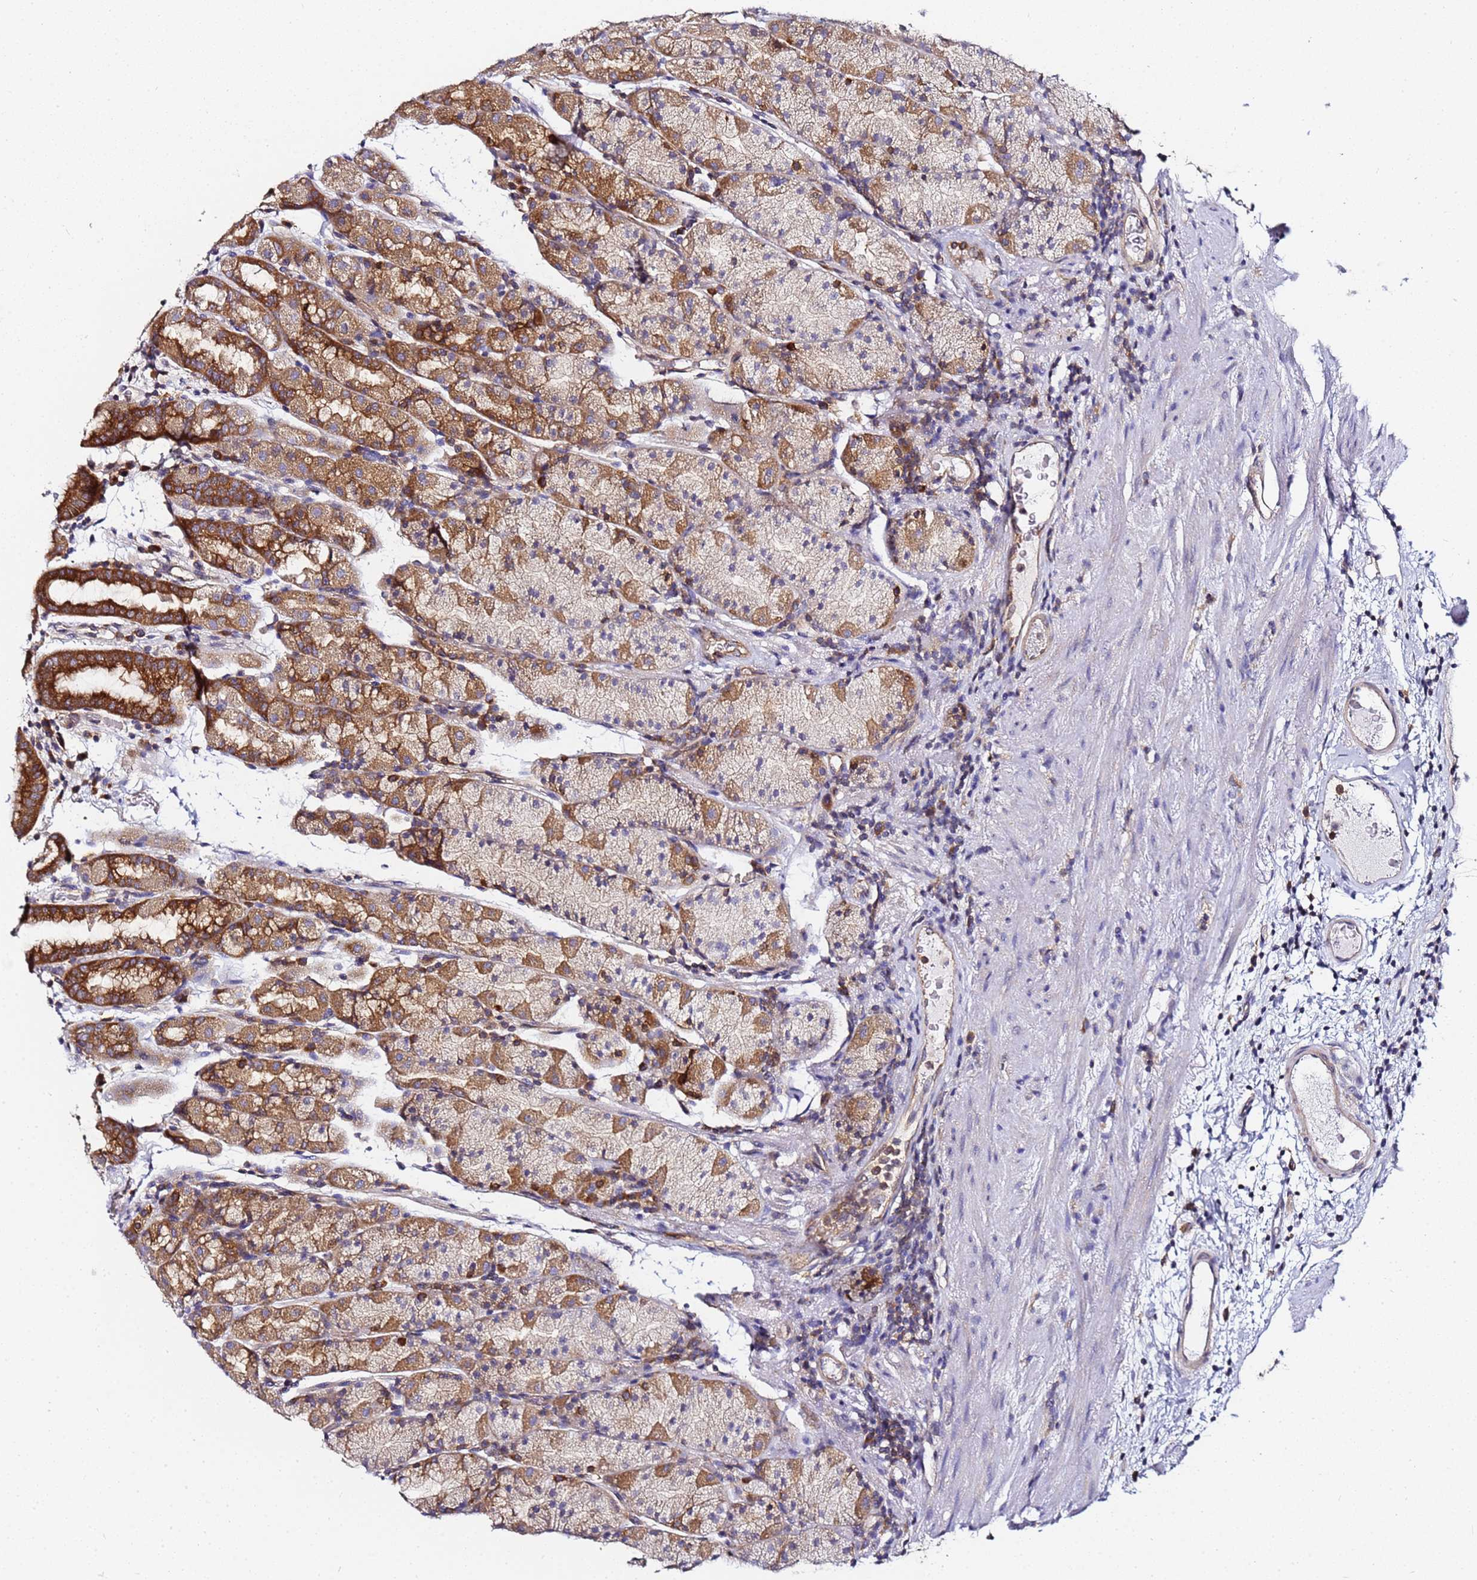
{"staining": {"intensity": "moderate", "quantity": "25%-75%", "location": "cytoplasmic/membranous"}, "tissue": "stomach", "cell_type": "Glandular cells", "image_type": "normal", "snomed": [{"axis": "morphology", "description": "Normal tissue, NOS"}, {"axis": "topography", "description": "Stomach, upper"}, {"axis": "topography", "description": "Stomach, lower"}, {"axis": "topography", "description": "Small intestine"}], "caption": "This photomicrograph shows IHC staining of benign human stomach, with medium moderate cytoplasmic/membranous expression in approximately 25%-75% of glandular cells.", "gene": "CHM", "patient": {"sex": "male", "age": 68}}